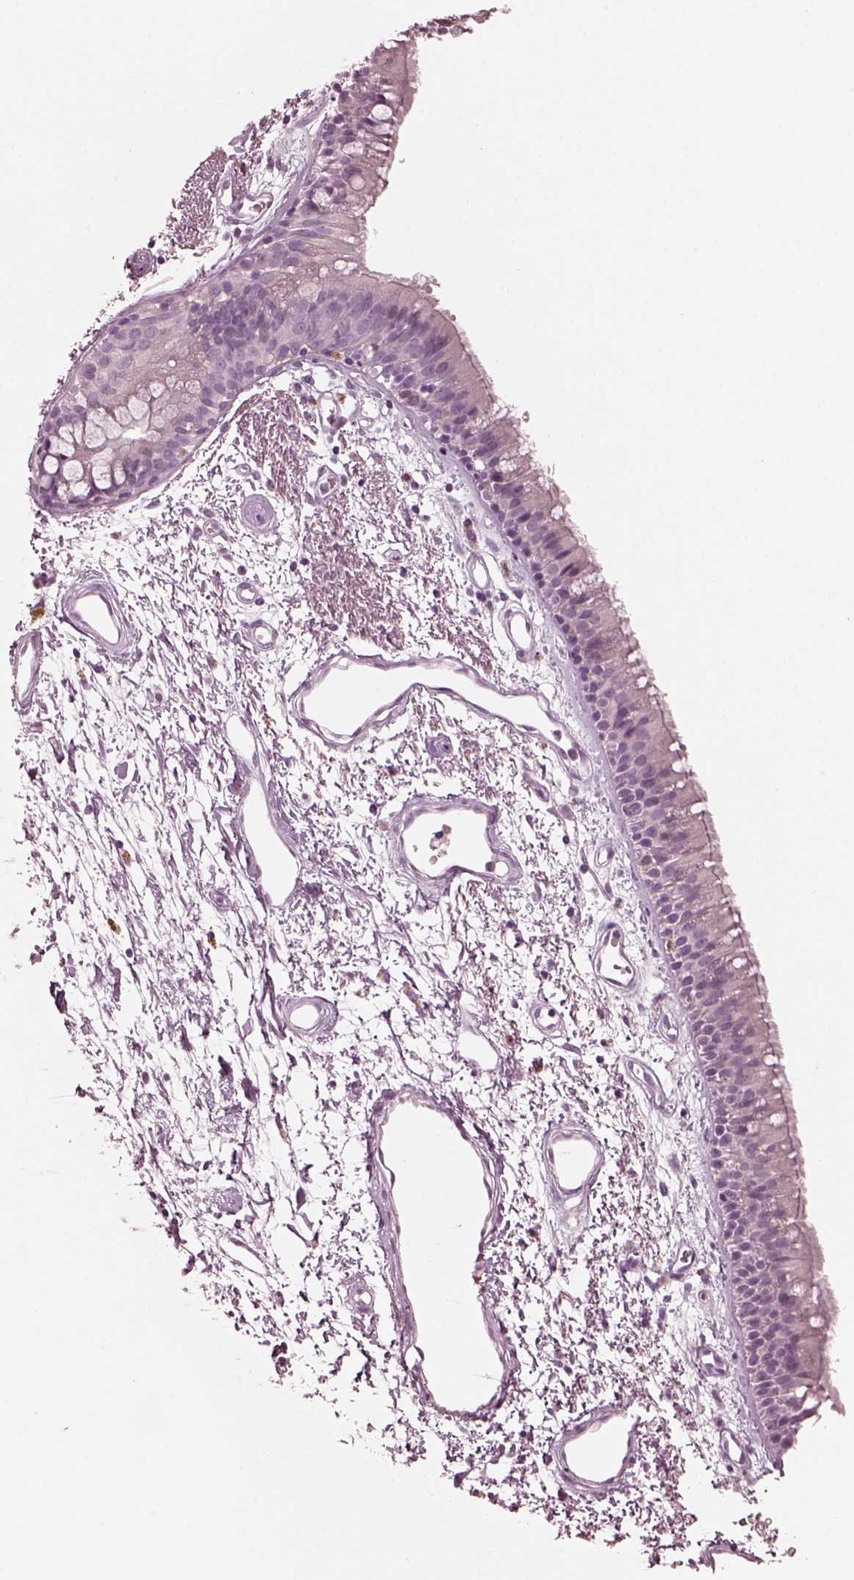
{"staining": {"intensity": "negative", "quantity": "none", "location": "none"}, "tissue": "bronchus", "cell_type": "Respiratory epithelial cells", "image_type": "normal", "snomed": [{"axis": "morphology", "description": "Normal tissue, NOS"}, {"axis": "morphology", "description": "Squamous cell carcinoma, NOS"}, {"axis": "topography", "description": "Cartilage tissue"}, {"axis": "topography", "description": "Bronchus"}, {"axis": "topography", "description": "Lung"}], "caption": "High power microscopy micrograph of an immunohistochemistry photomicrograph of normal bronchus, revealing no significant positivity in respiratory epithelial cells.", "gene": "SLAMF8", "patient": {"sex": "male", "age": 66}}